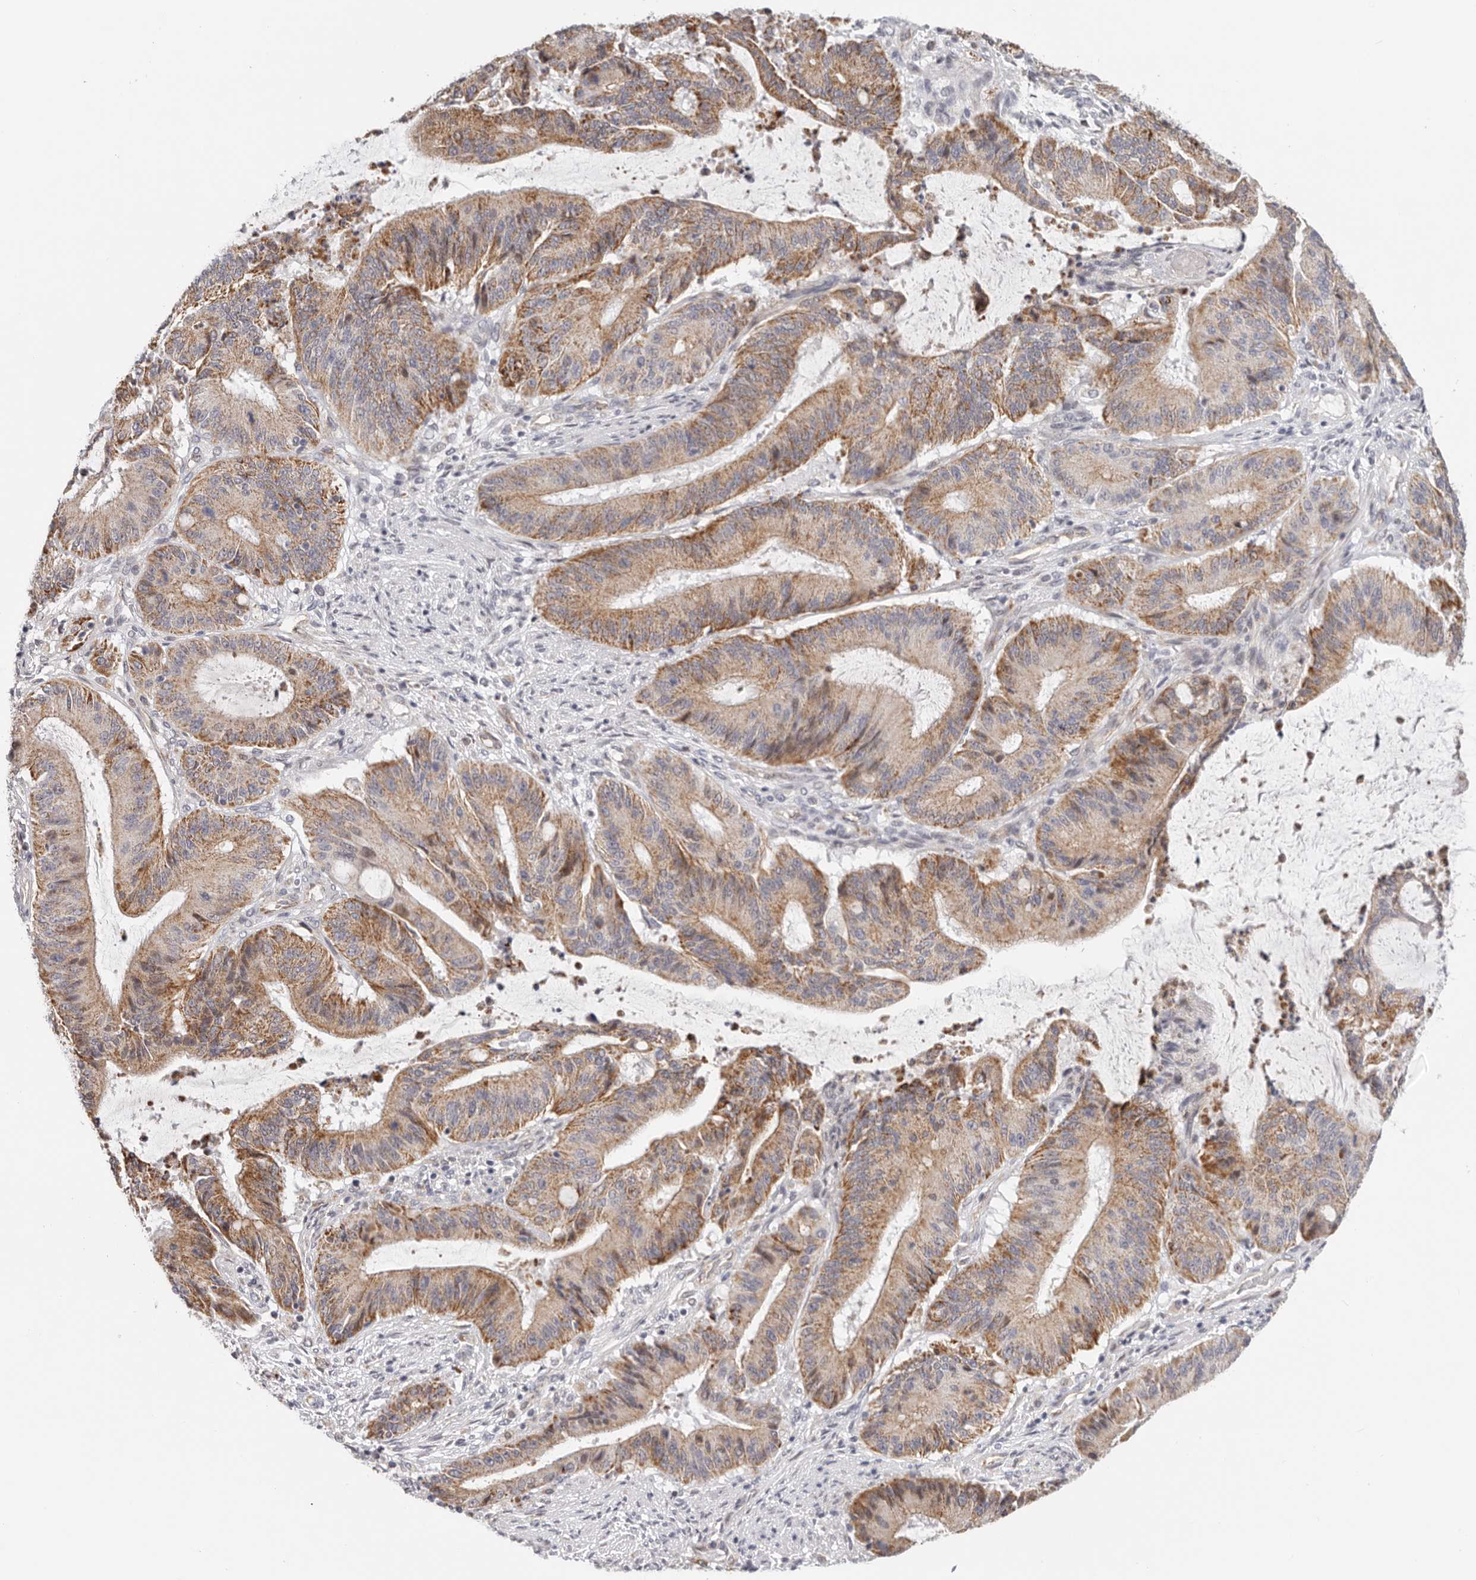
{"staining": {"intensity": "moderate", "quantity": ">75%", "location": "cytoplasmic/membranous"}, "tissue": "liver cancer", "cell_type": "Tumor cells", "image_type": "cancer", "snomed": [{"axis": "morphology", "description": "Normal tissue, NOS"}, {"axis": "morphology", "description": "Cholangiocarcinoma"}, {"axis": "topography", "description": "Liver"}, {"axis": "topography", "description": "Peripheral nerve tissue"}], "caption": "Tumor cells exhibit medium levels of moderate cytoplasmic/membranous staining in about >75% of cells in human cholangiocarcinoma (liver).", "gene": "AFDN", "patient": {"sex": "female", "age": 73}}